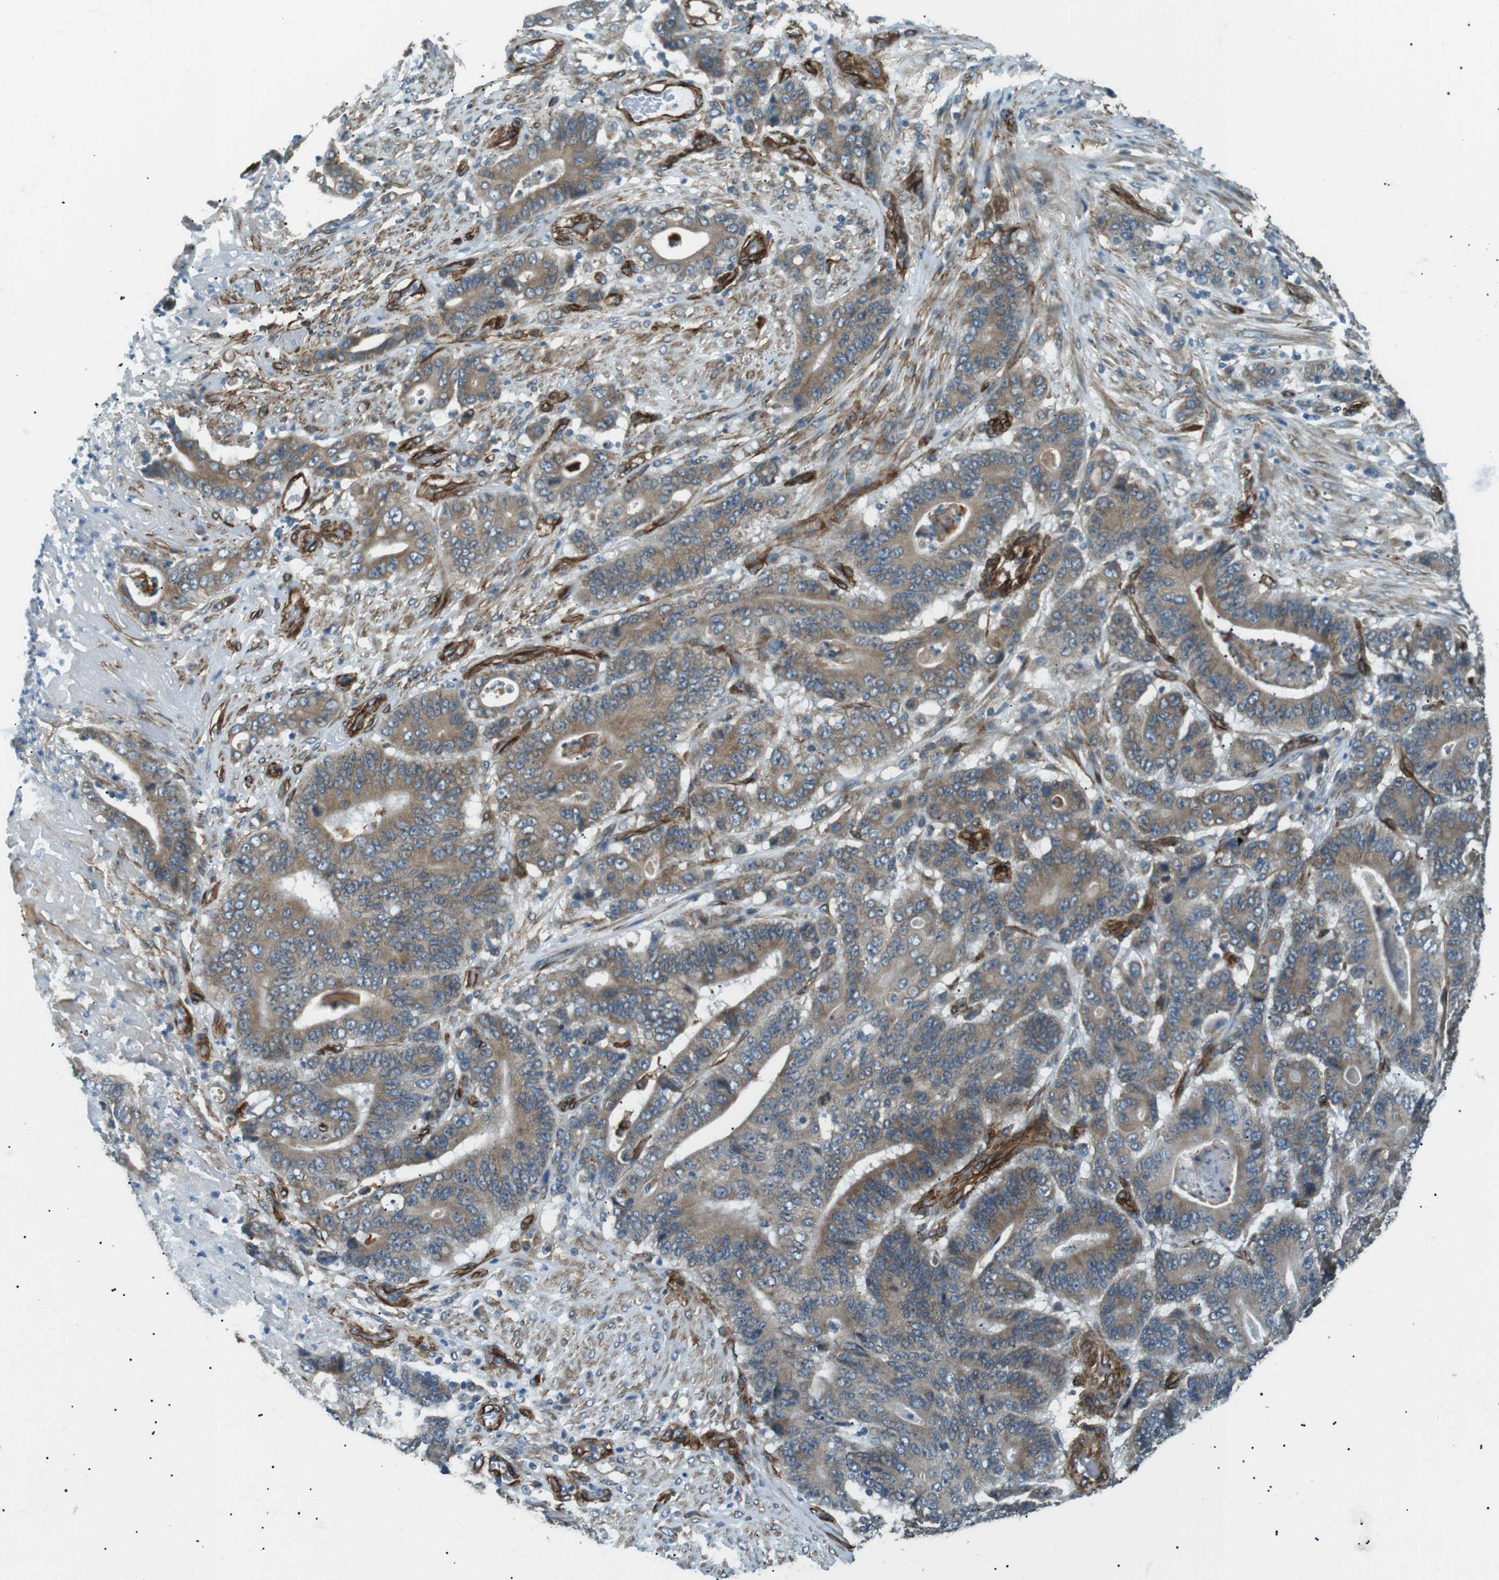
{"staining": {"intensity": "moderate", "quantity": ">75%", "location": "cytoplasmic/membranous"}, "tissue": "stomach cancer", "cell_type": "Tumor cells", "image_type": "cancer", "snomed": [{"axis": "morphology", "description": "Adenocarcinoma, NOS"}, {"axis": "topography", "description": "Stomach"}], "caption": "The image shows immunohistochemical staining of adenocarcinoma (stomach). There is moderate cytoplasmic/membranous staining is present in about >75% of tumor cells.", "gene": "ODR4", "patient": {"sex": "female", "age": 73}}